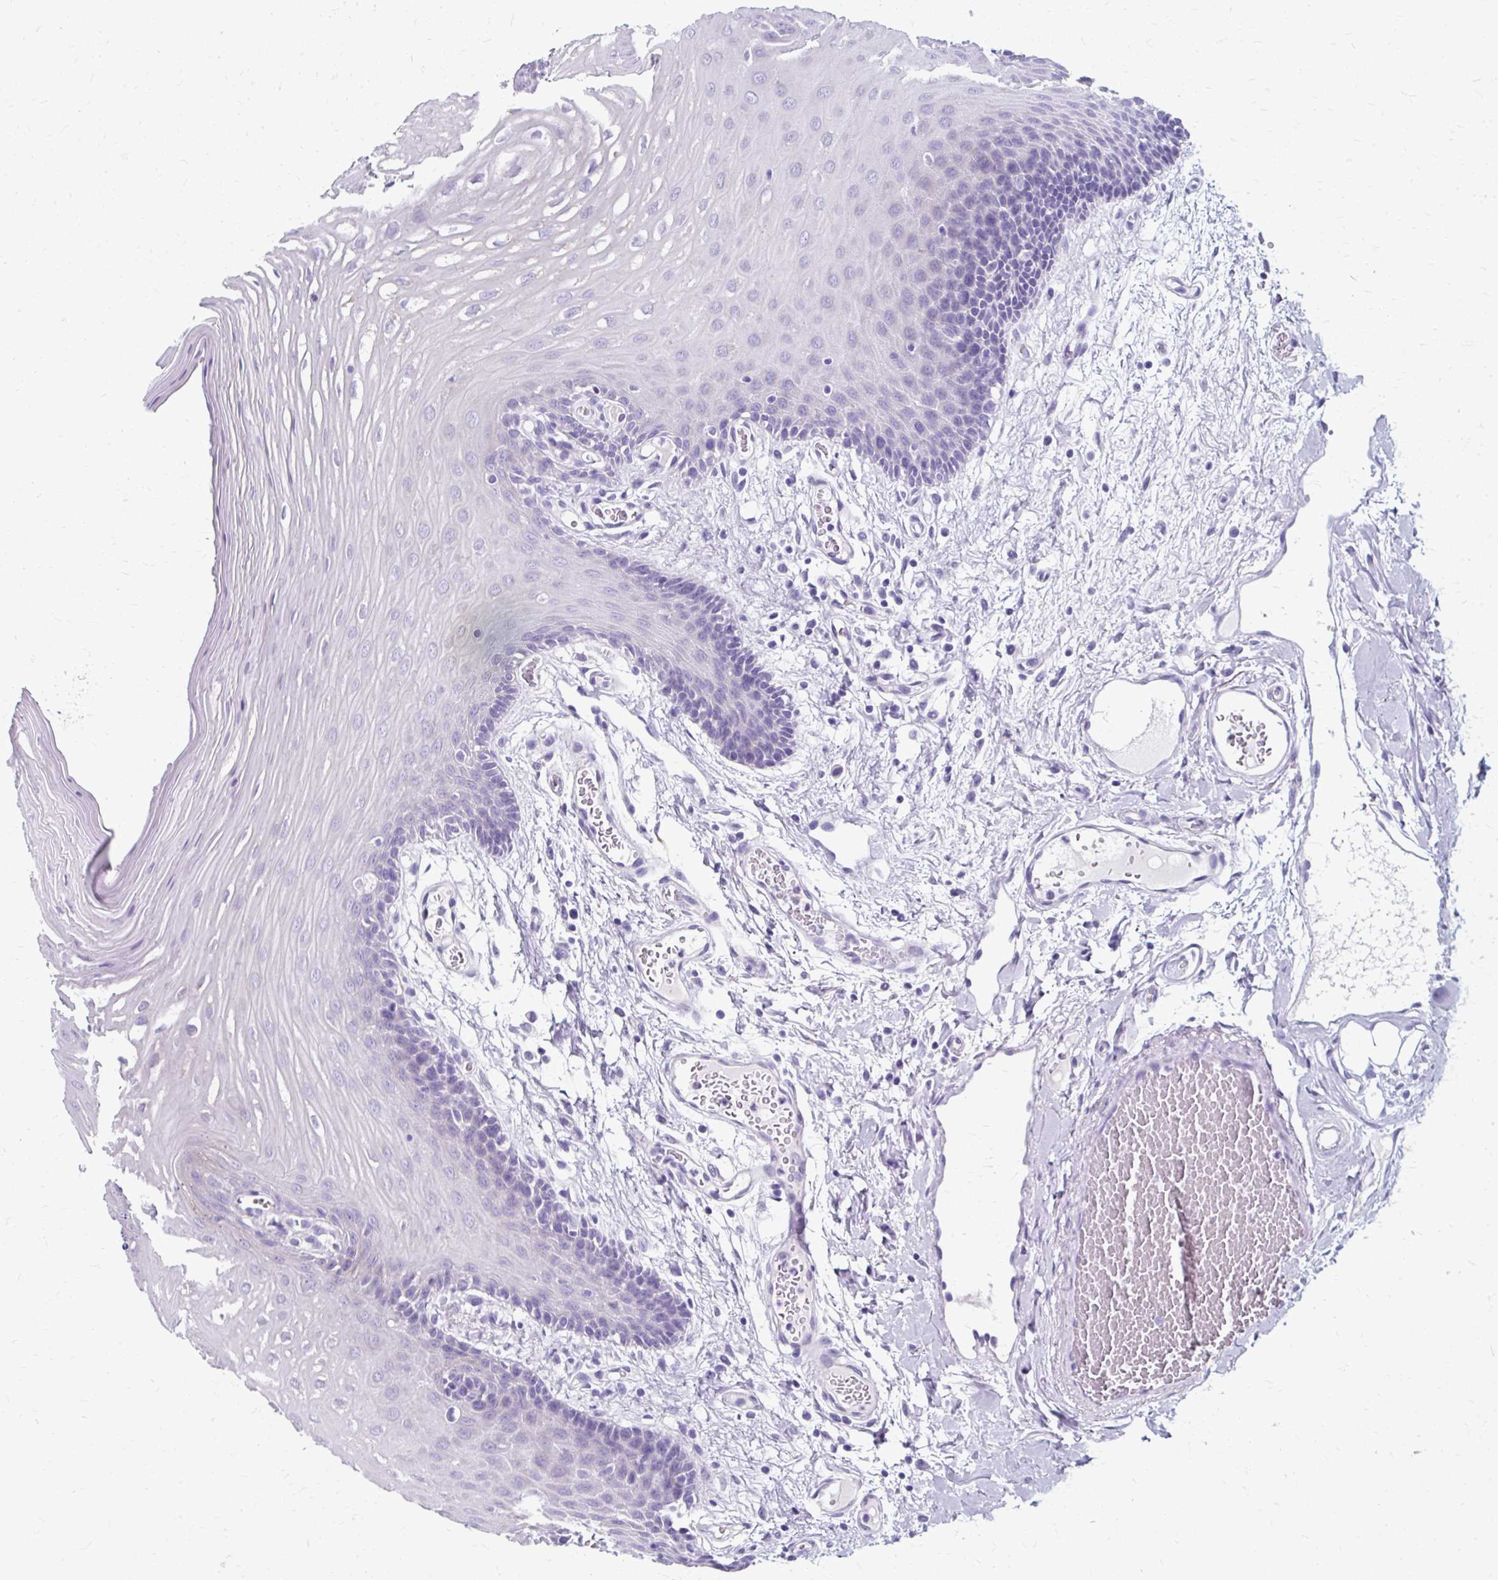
{"staining": {"intensity": "negative", "quantity": "none", "location": "none"}, "tissue": "oral mucosa", "cell_type": "Squamous epithelial cells", "image_type": "normal", "snomed": [{"axis": "morphology", "description": "Normal tissue, NOS"}, {"axis": "topography", "description": "Oral tissue"}, {"axis": "topography", "description": "Tounge, NOS"}], "caption": "Immunohistochemistry (IHC) image of normal oral mucosa: oral mucosa stained with DAB exhibits no significant protein staining in squamous epithelial cells. (DAB (3,3'-diaminobenzidine) IHC, high magnification).", "gene": "ZNF555", "patient": {"sex": "female", "age": 60}}